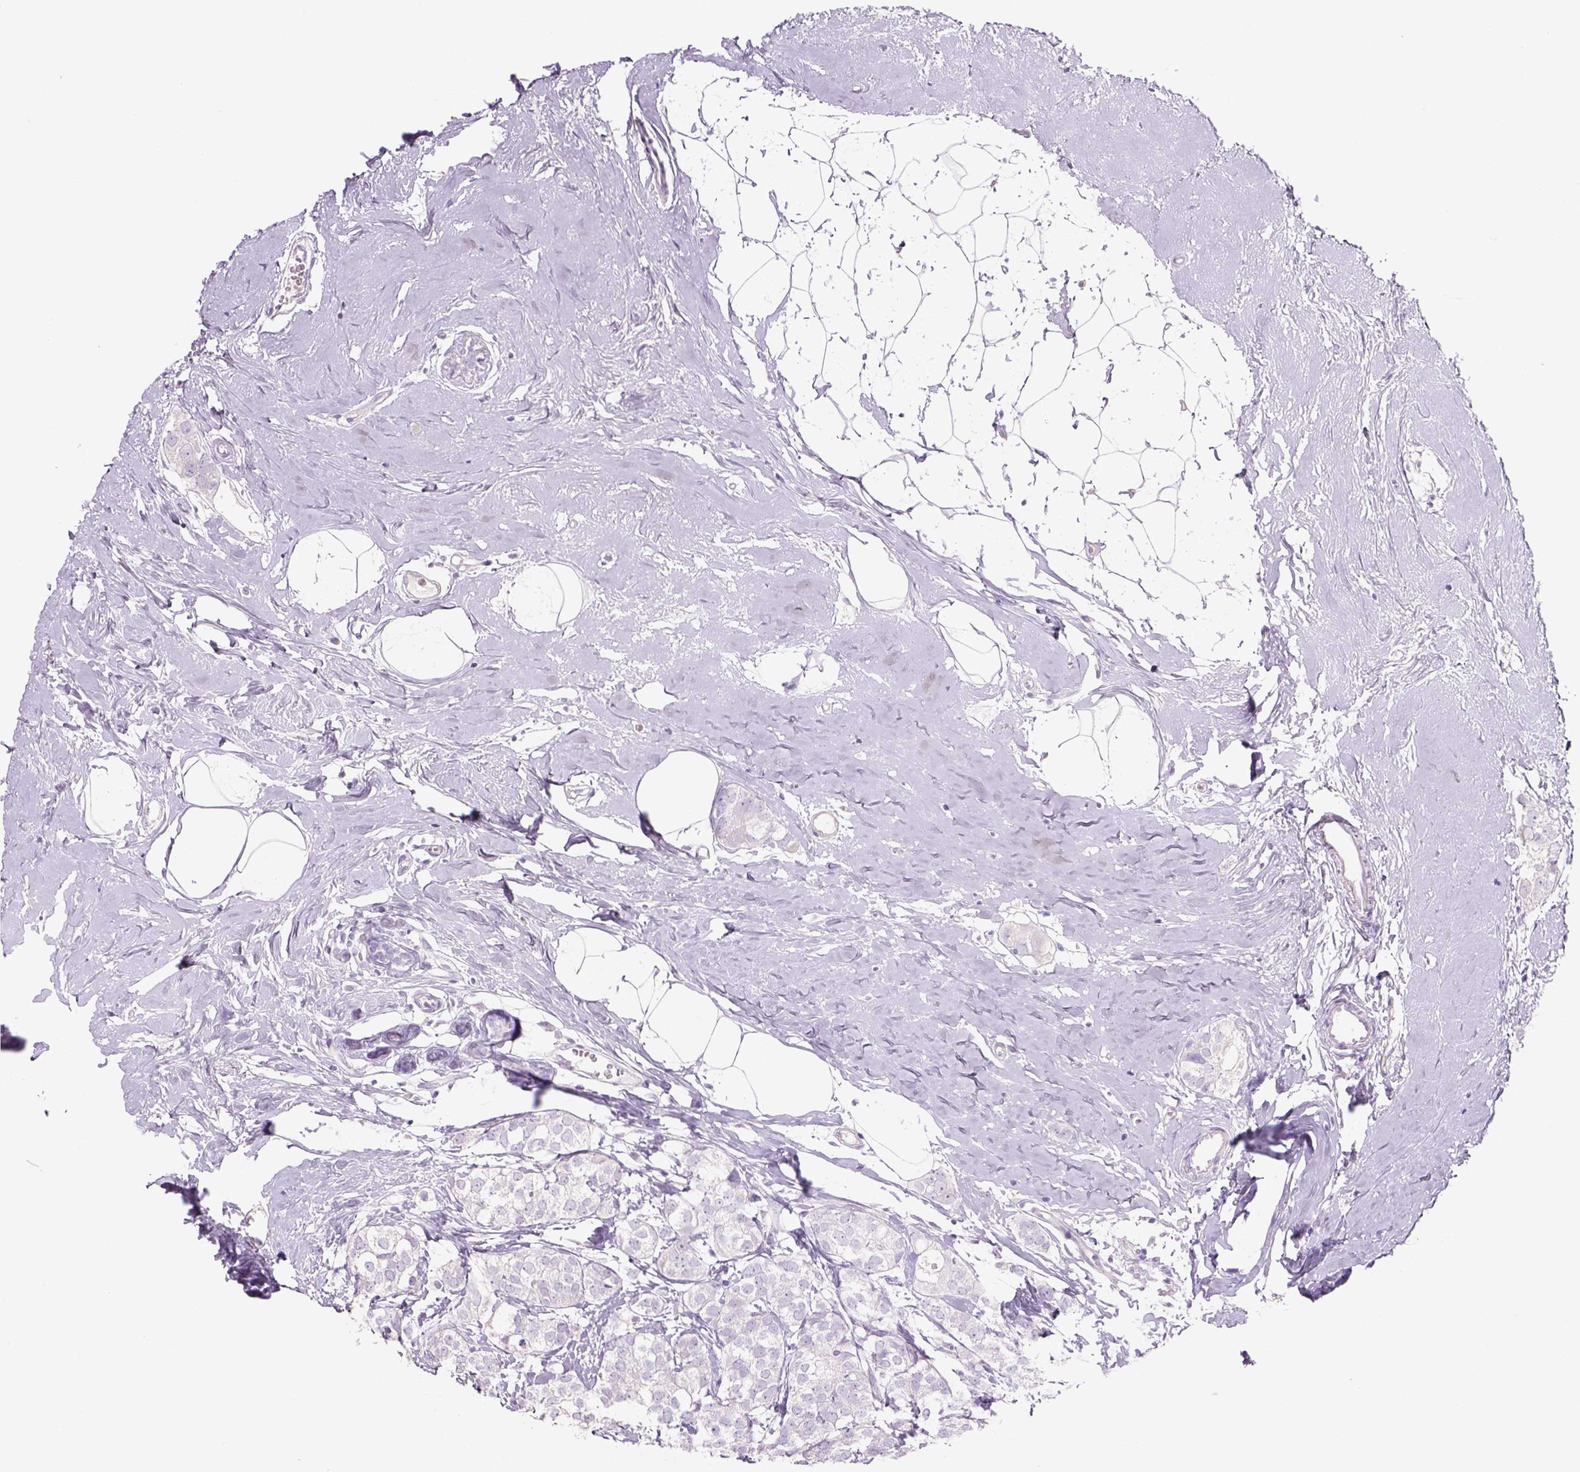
{"staining": {"intensity": "negative", "quantity": "none", "location": "none"}, "tissue": "breast cancer", "cell_type": "Tumor cells", "image_type": "cancer", "snomed": [{"axis": "morphology", "description": "Duct carcinoma"}, {"axis": "topography", "description": "Breast"}], "caption": "Photomicrograph shows no protein staining in tumor cells of breast cancer (invasive ductal carcinoma) tissue.", "gene": "TENM4", "patient": {"sex": "female", "age": 40}}